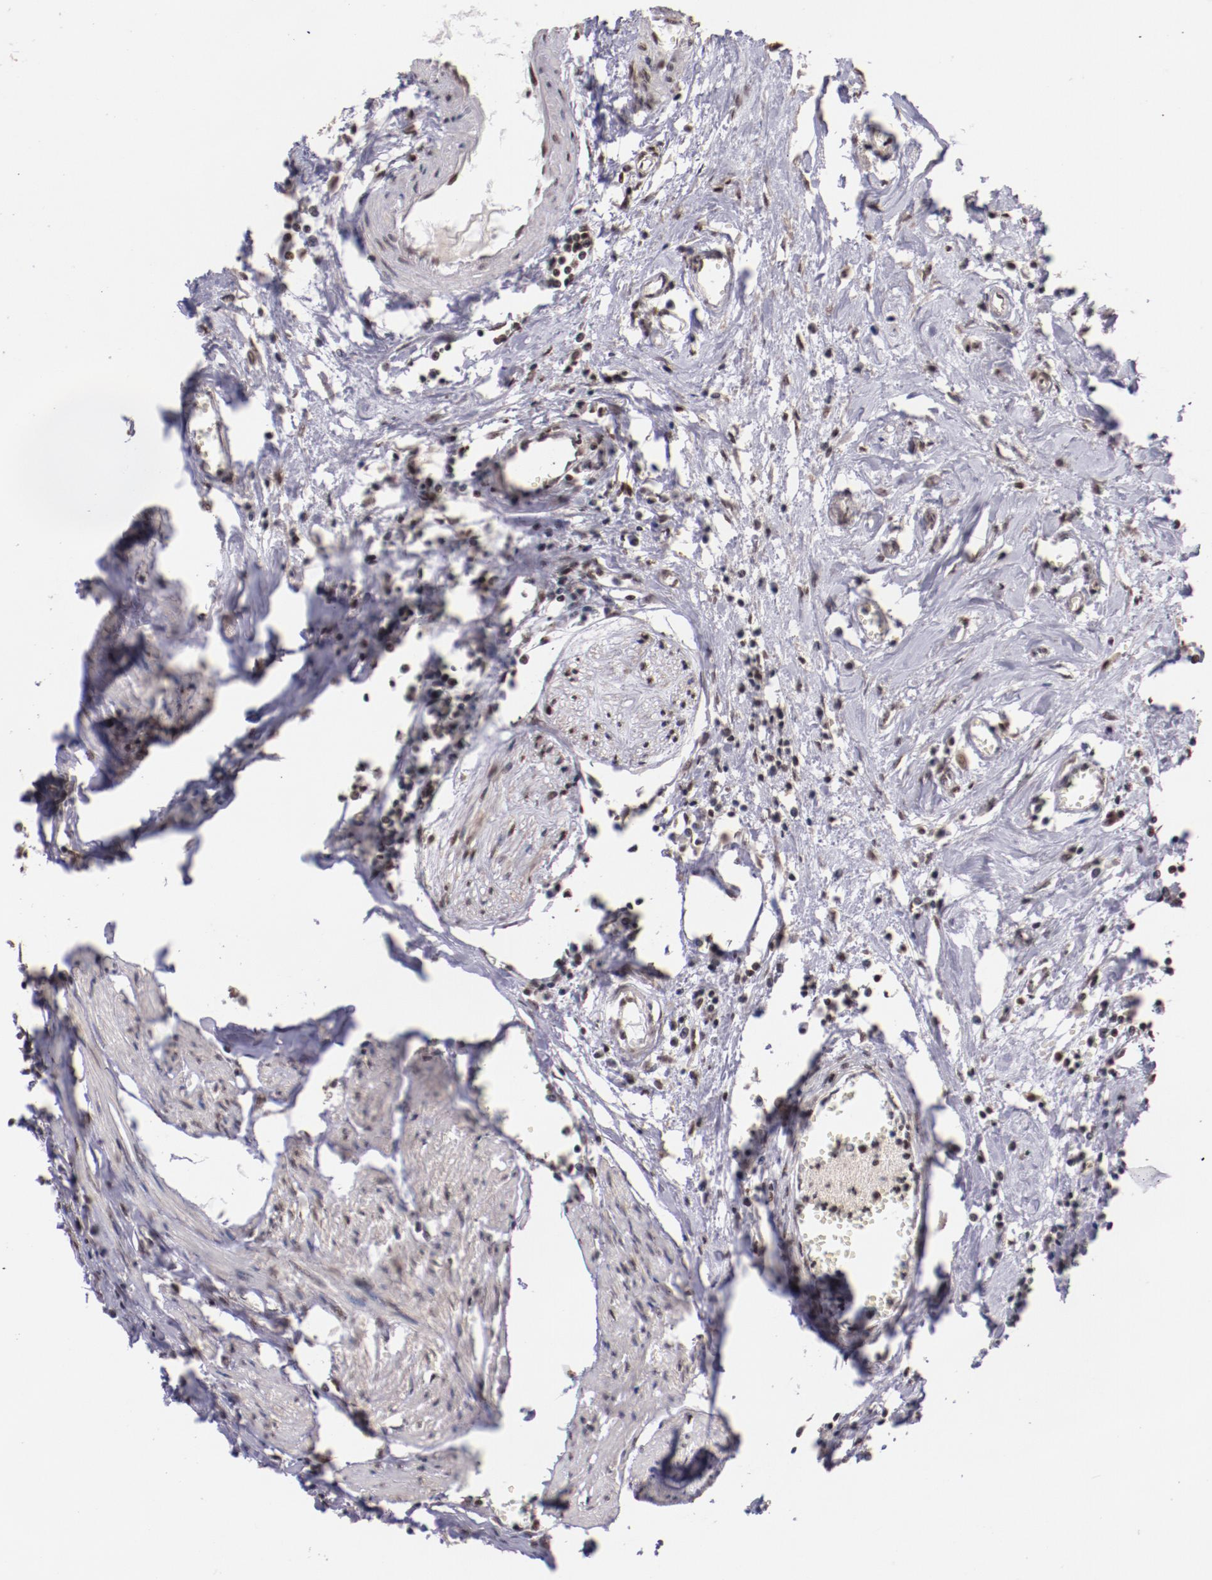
{"staining": {"intensity": "strong", "quantity": "25%-75%", "location": "nuclear"}, "tissue": "urothelial cancer", "cell_type": "Tumor cells", "image_type": "cancer", "snomed": [{"axis": "morphology", "description": "Urothelial carcinoma, High grade"}, {"axis": "topography", "description": "Urinary bladder"}], "caption": "There is high levels of strong nuclear expression in tumor cells of urothelial carcinoma (high-grade), as demonstrated by immunohistochemical staining (brown color).", "gene": "STAG2", "patient": {"sex": "male", "age": 54}}